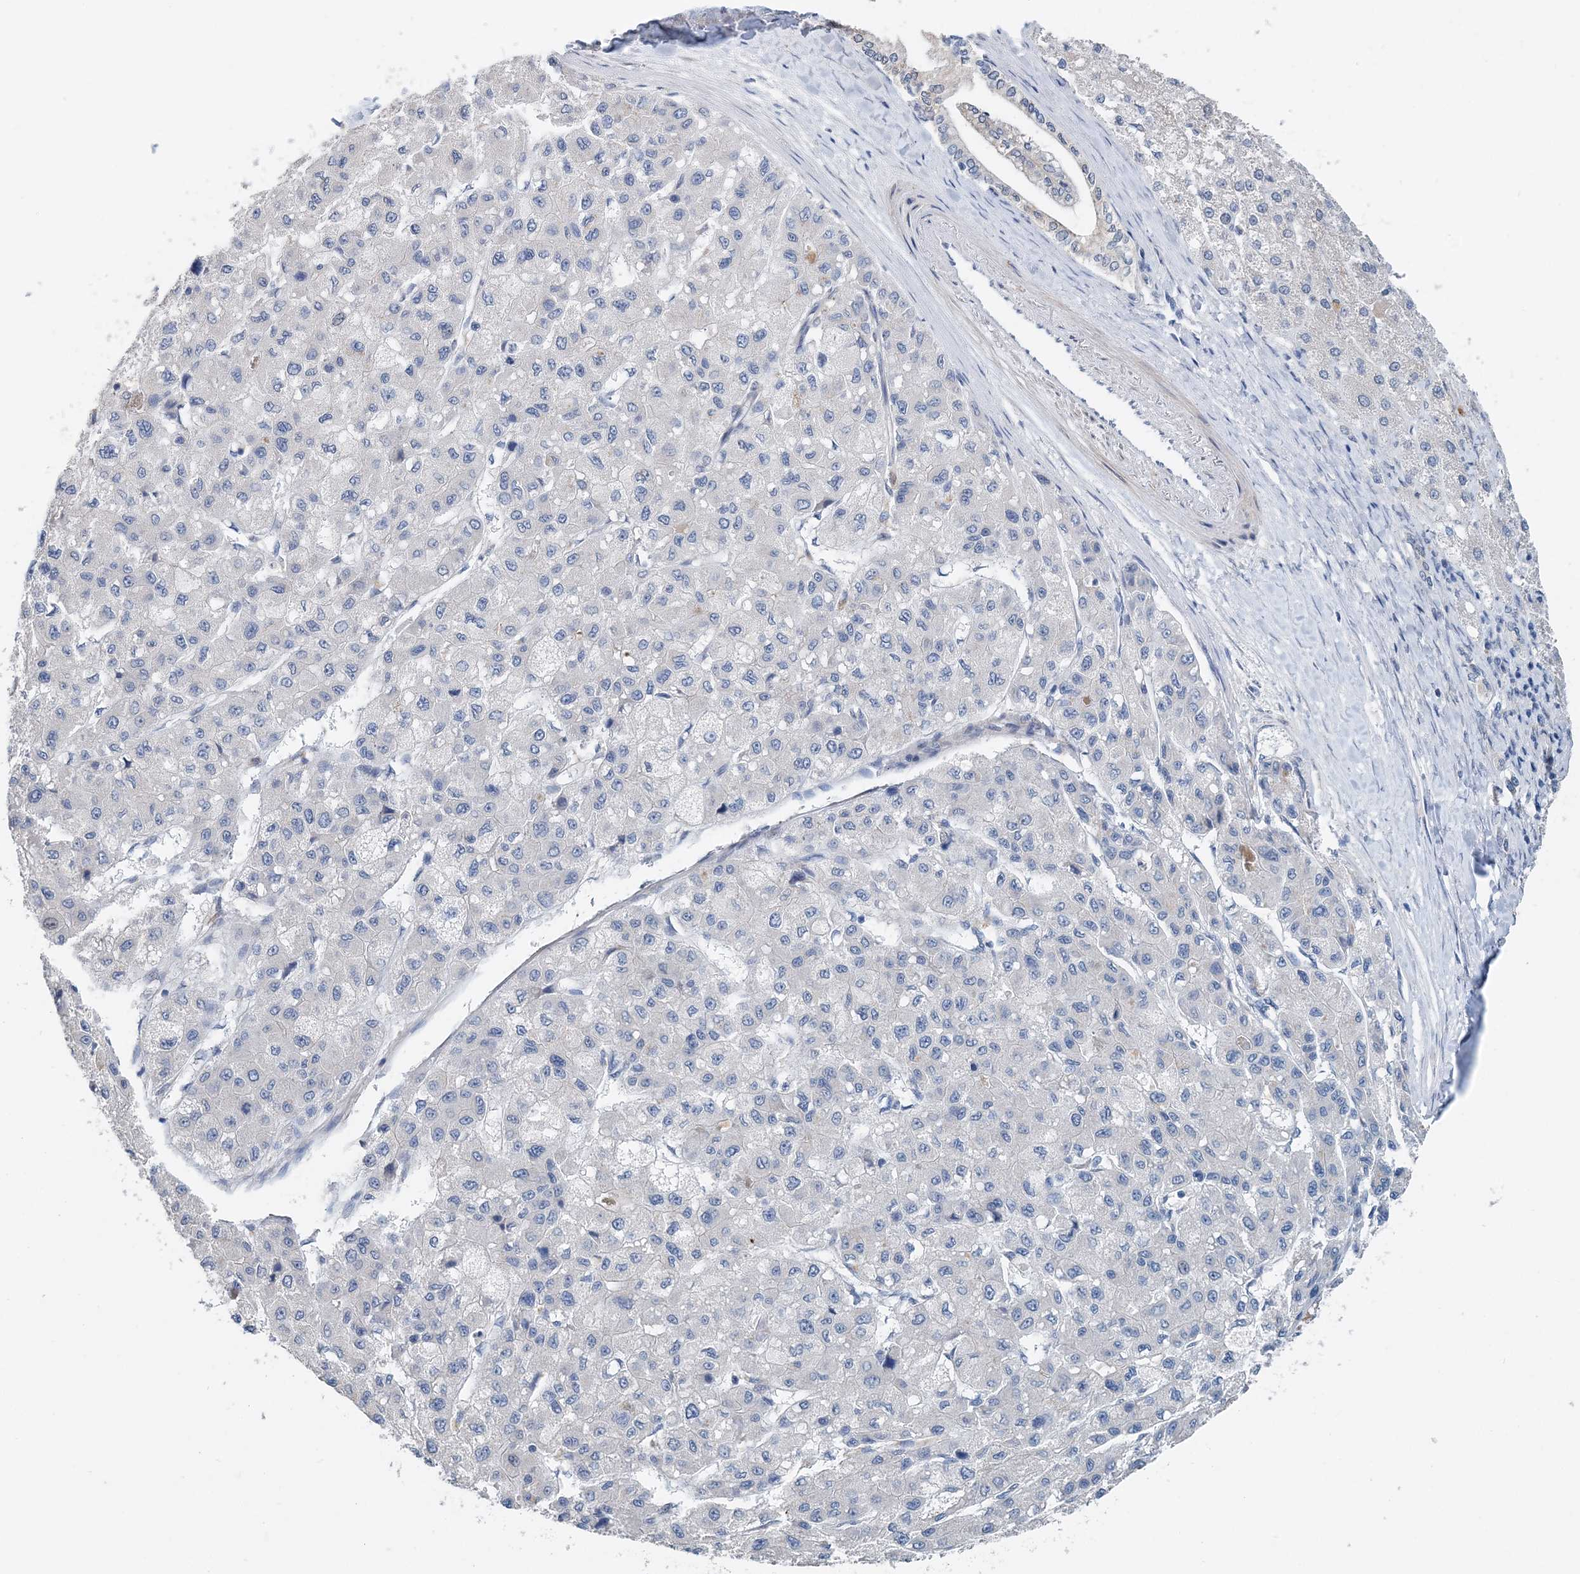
{"staining": {"intensity": "negative", "quantity": "none", "location": "none"}, "tissue": "liver cancer", "cell_type": "Tumor cells", "image_type": "cancer", "snomed": [{"axis": "morphology", "description": "Carcinoma, Hepatocellular, NOS"}, {"axis": "topography", "description": "Liver"}], "caption": "DAB immunohistochemical staining of human hepatocellular carcinoma (liver) exhibits no significant positivity in tumor cells.", "gene": "PFN2", "patient": {"sex": "male", "age": 80}}